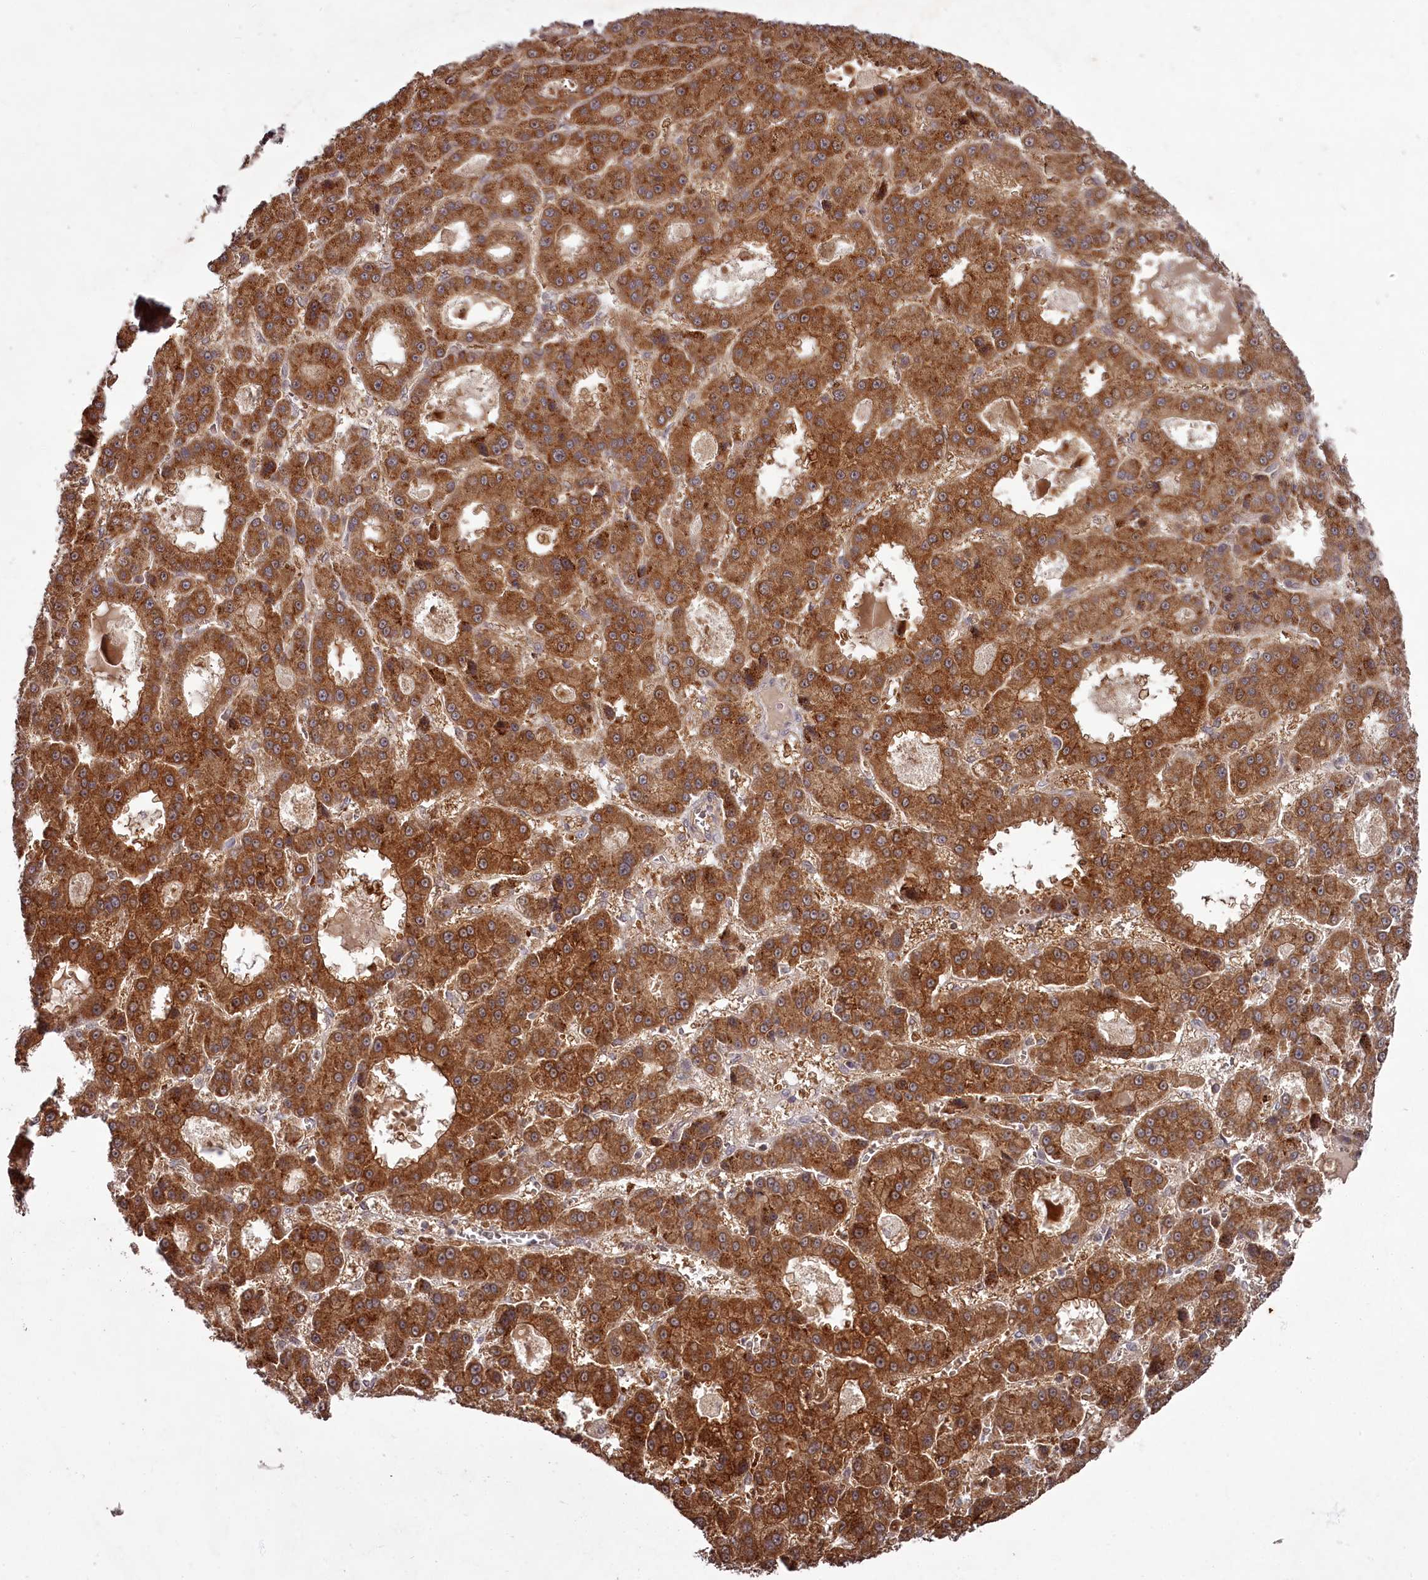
{"staining": {"intensity": "strong", "quantity": ">75%", "location": "cytoplasmic/membranous"}, "tissue": "liver cancer", "cell_type": "Tumor cells", "image_type": "cancer", "snomed": [{"axis": "morphology", "description": "Carcinoma, Hepatocellular, NOS"}, {"axis": "topography", "description": "Liver"}], "caption": "Immunohistochemistry (IHC) photomicrograph of neoplastic tissue: human liver cancer stained using immunohistochemistry reveals high levels of strong protein expression localized specifically in the cytoplasmic/membranous of tumor cells, appearing as a cytoplasmic/membranous brown color.", "gene": "PCBP2", "patient": {"sex": "male", "age": 70}}